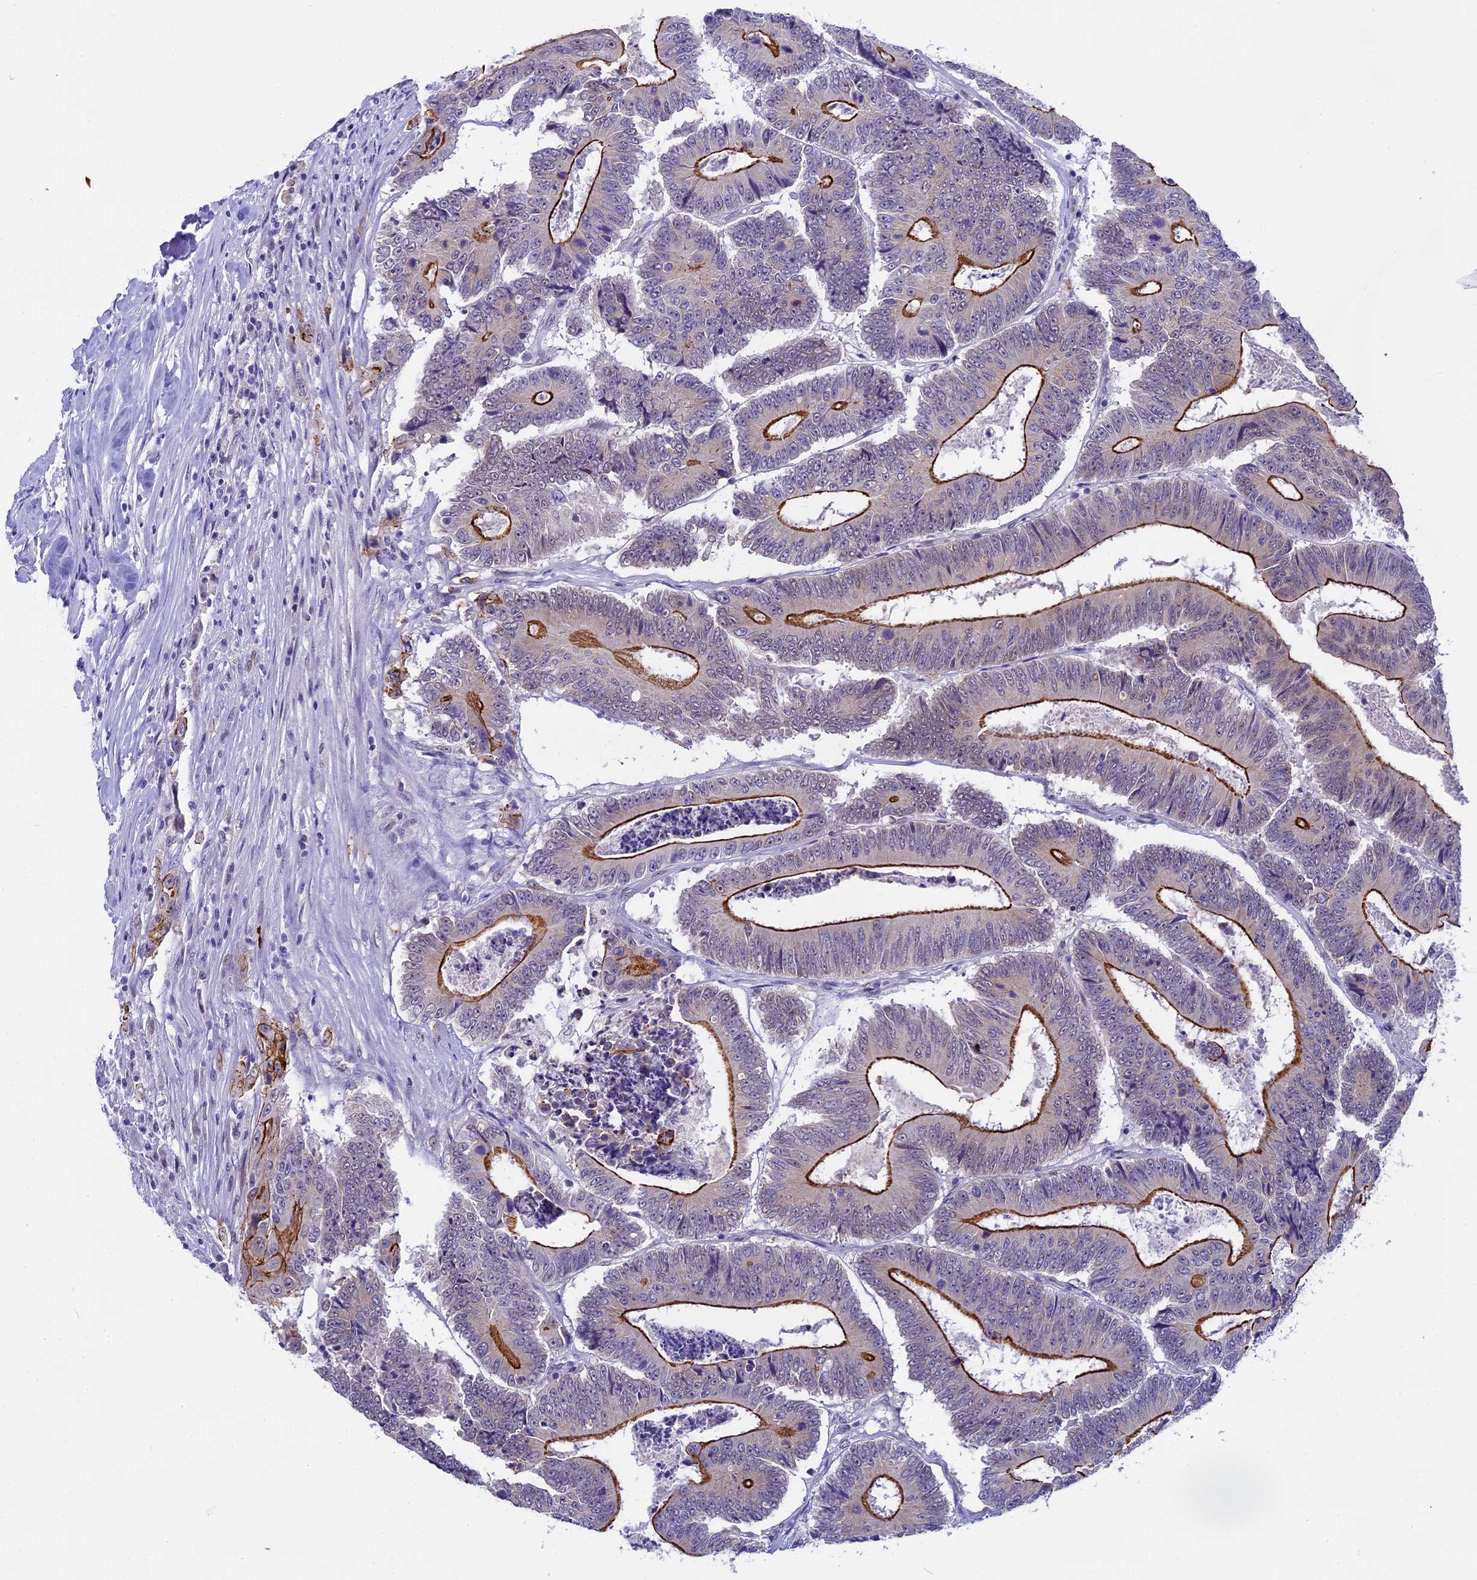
{"staining": {"intensity": "strong", "quantity": "25%-75%", "location": "cytoplasmic/membranous"}, "tissue": "colorectal cancer", "cell_type": "Tumor cells", "image_type": "cancer", "snomed": [{"axis": "morphology", "description": "Adenocarcinoma, NOS"}, {"axis": "topography", "description": "Colon"}], "caption": "Strong cytoplasmic/membranous protein staining is identified in about 25%-75% of tumor cells in colorectal cancer.", "gene": "OSGEP", "patient": {"sex": "male", "age": 83}}